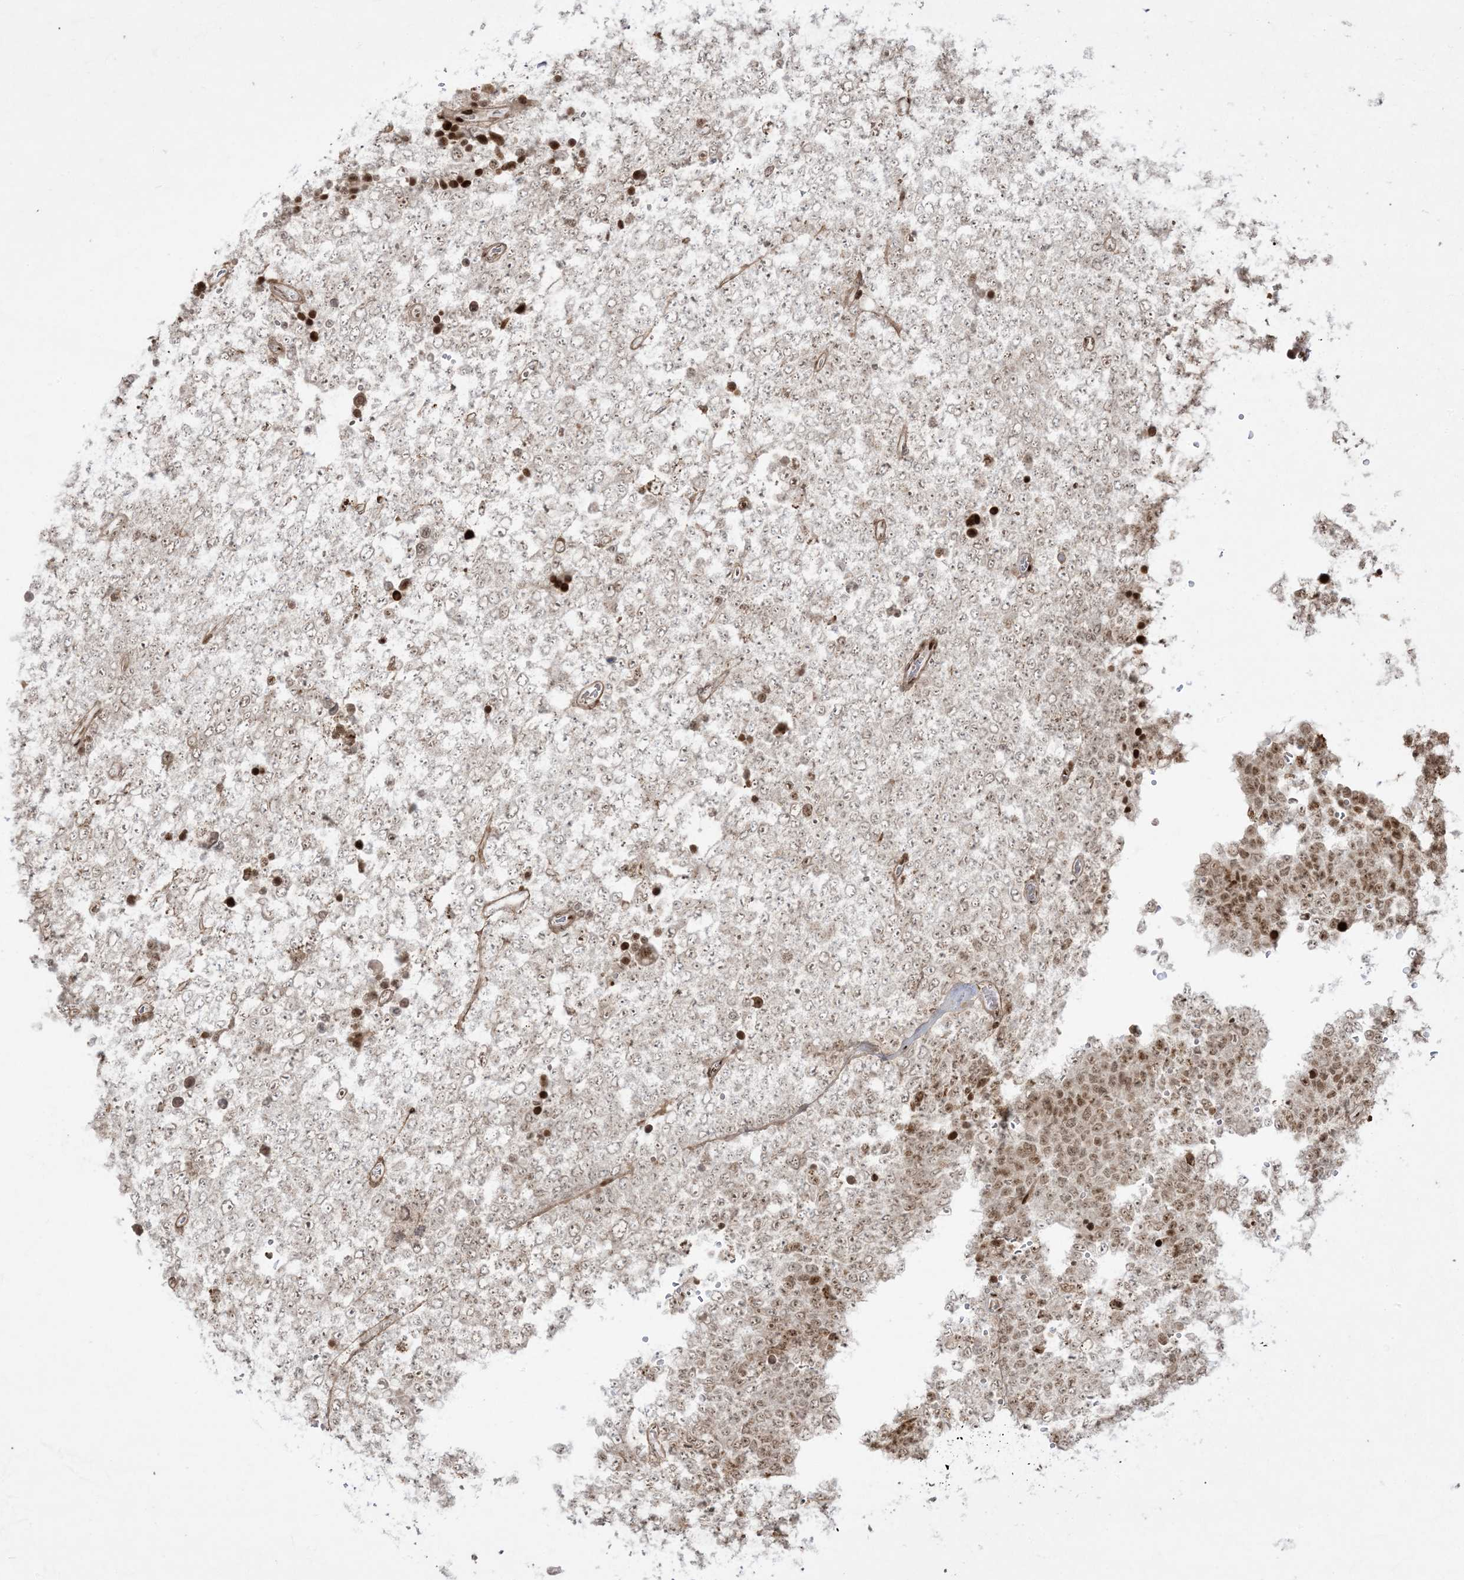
{"staining": {"intensity": "moderate", "quantity": "25%-75%", "location": "nuclear"}, "tissue": "testis cancer", "cell_type": "Tumor cells", "image_type": "cancer", "snomed": [{"axis": "morphology", "description": "Seminoma, NOS"}, {"axis": "topography", "description": "Testis"}], "caption": "Immunohistochemistry (IHC) (DAB (3,3'-diaminobenzidine)) staining of human testis cancer (seminoma) reveals moderate nuclear protein expression in about 25%-75% of tumor cells.", "gene": "RBM10", "patient": {"sex": "male", "age": 71}}